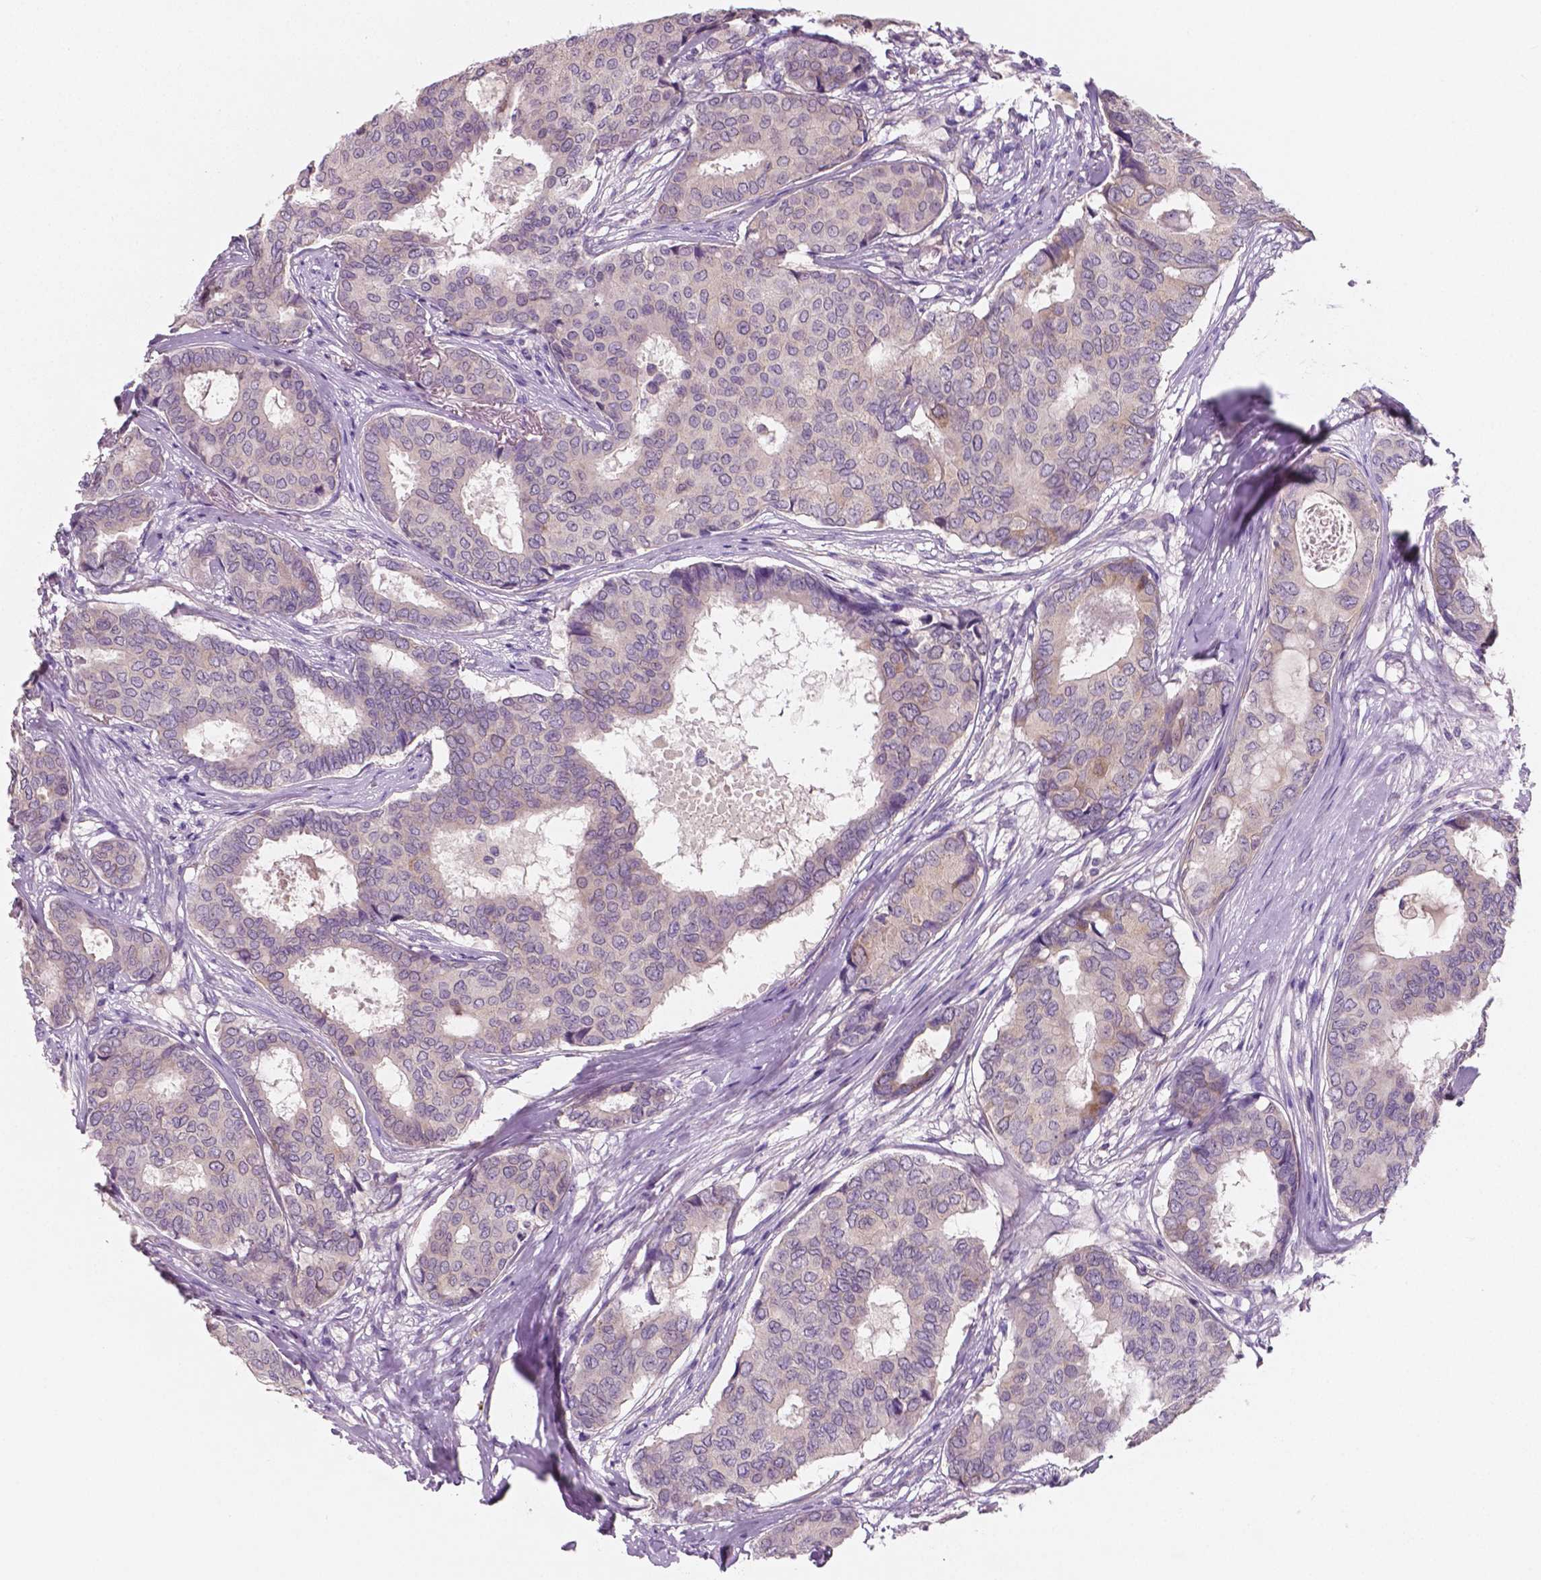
{"staining": {"intensity": "negative", "quantity": "none", "location": "none"}, "tissue": "breast cancer", "cell_type": "Tumor cells", "image_type": "cancer", "snomed": [{"axis": "morphology", "description": "Duct carcinoma"}, {"axis": "topography", "description": "Breast"}], "caption": "The image displays no significant positivity in tumor cells of breast cancer. (DAB immunohistochemistry, high magnification).", "gene": "LSM14B", "patient": {"sex": "female", "age": 75}}